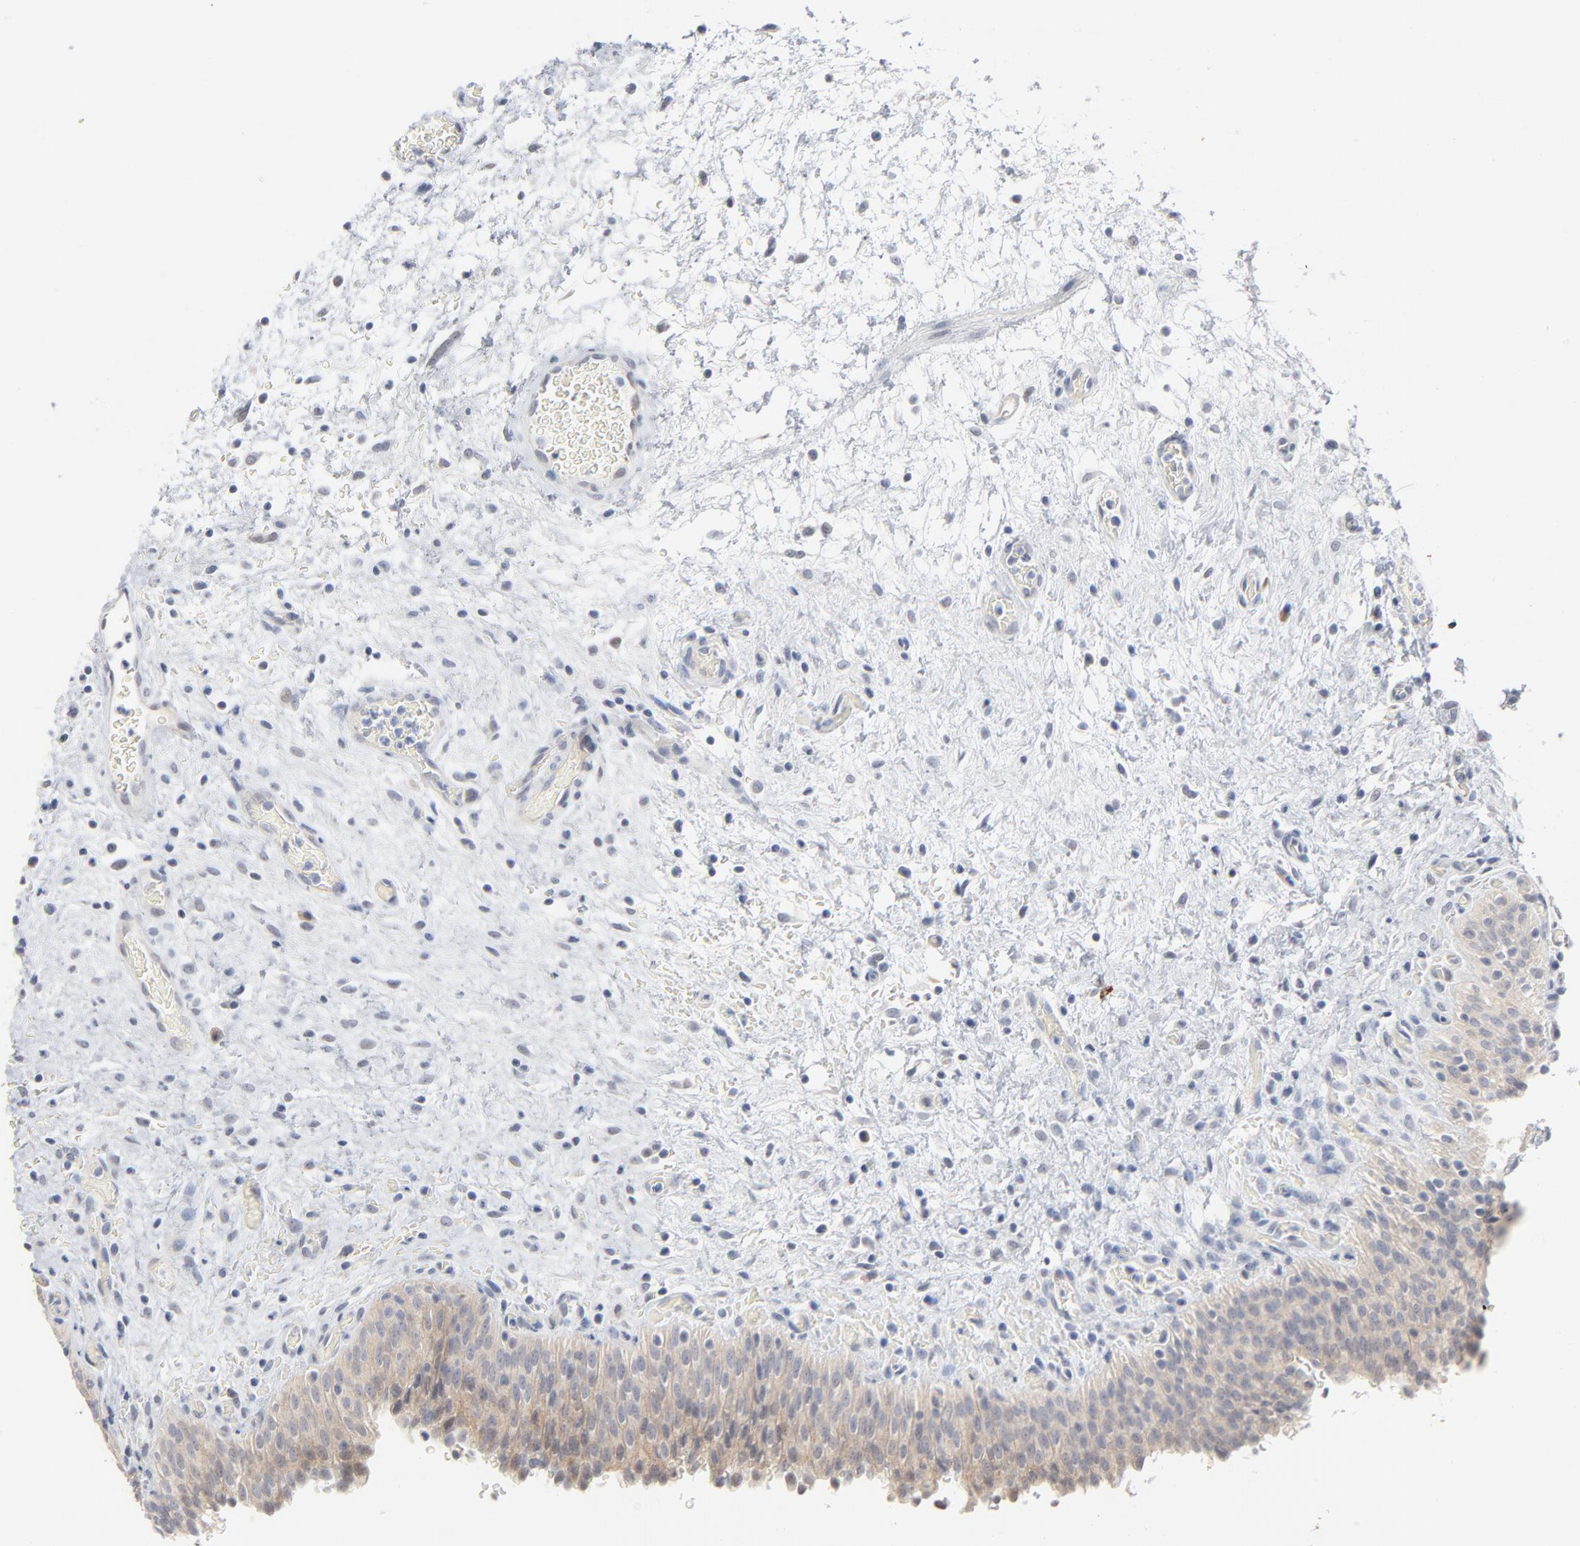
{"staining": {"intensity": "weak", "quantity": ">75%", "location": "cytoplasmic/membranous"}, "tissue": "urinary bladder", "cell_type": "Urothelial cells", "image_type": "normal", "snomed": [{"axis": "morphology", "description": "Normal tissue, NOS"}, {"axis": "topography", "description": "Urinary bladder"}], "caption": "Protein expression by immunohistochemistry exhibits weak cytoplasmic/membranous staining in approximately >75% of urothelial cells in benign urinary bladder. (DAB (3,3'-diaminobenzidine) IHC with brightfield microscopy, high magnification).", "gene": "EPCAM", "patient": {"sex": "male", "age": 51}}